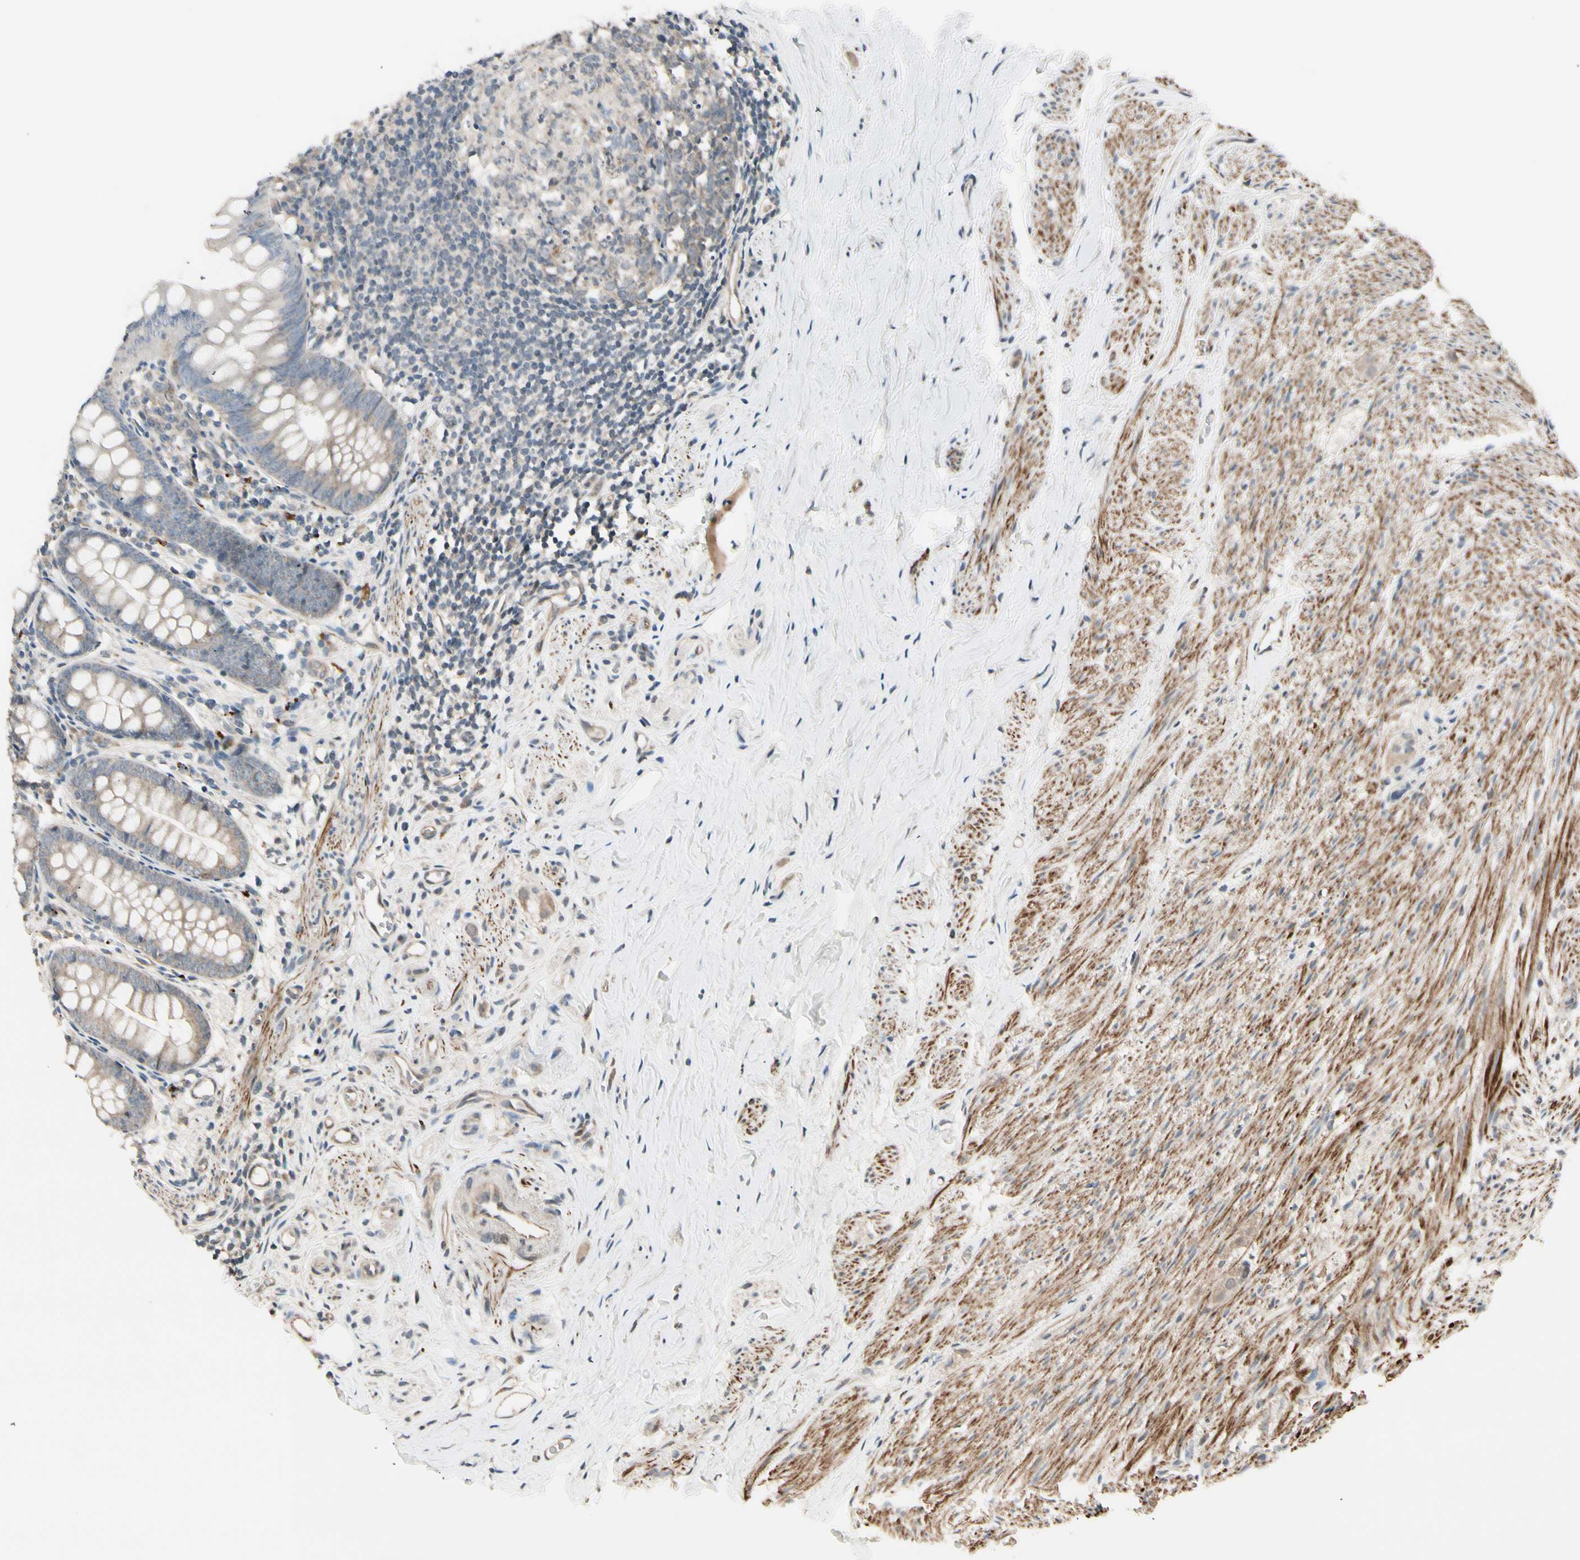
{"staining": {"intensity": "weak", "quantity": ">75%", "location": "cytoplasmic/membranous"}, "tissue": "appendix", "cell_type": "Glandular cells", "image_type": "normal", "snomed": [{"axis": "morphology", "description": "Normal tissue, NOS"}, {"axis": "topography", "description": "Appendix"}], "caption": "Weak cytoplasmic/membranous staining is identified in about >75% of glandular cells in unremarkable appendix.", "gene": "SVBP", "patient": {"sex": "female", "age": 77}}